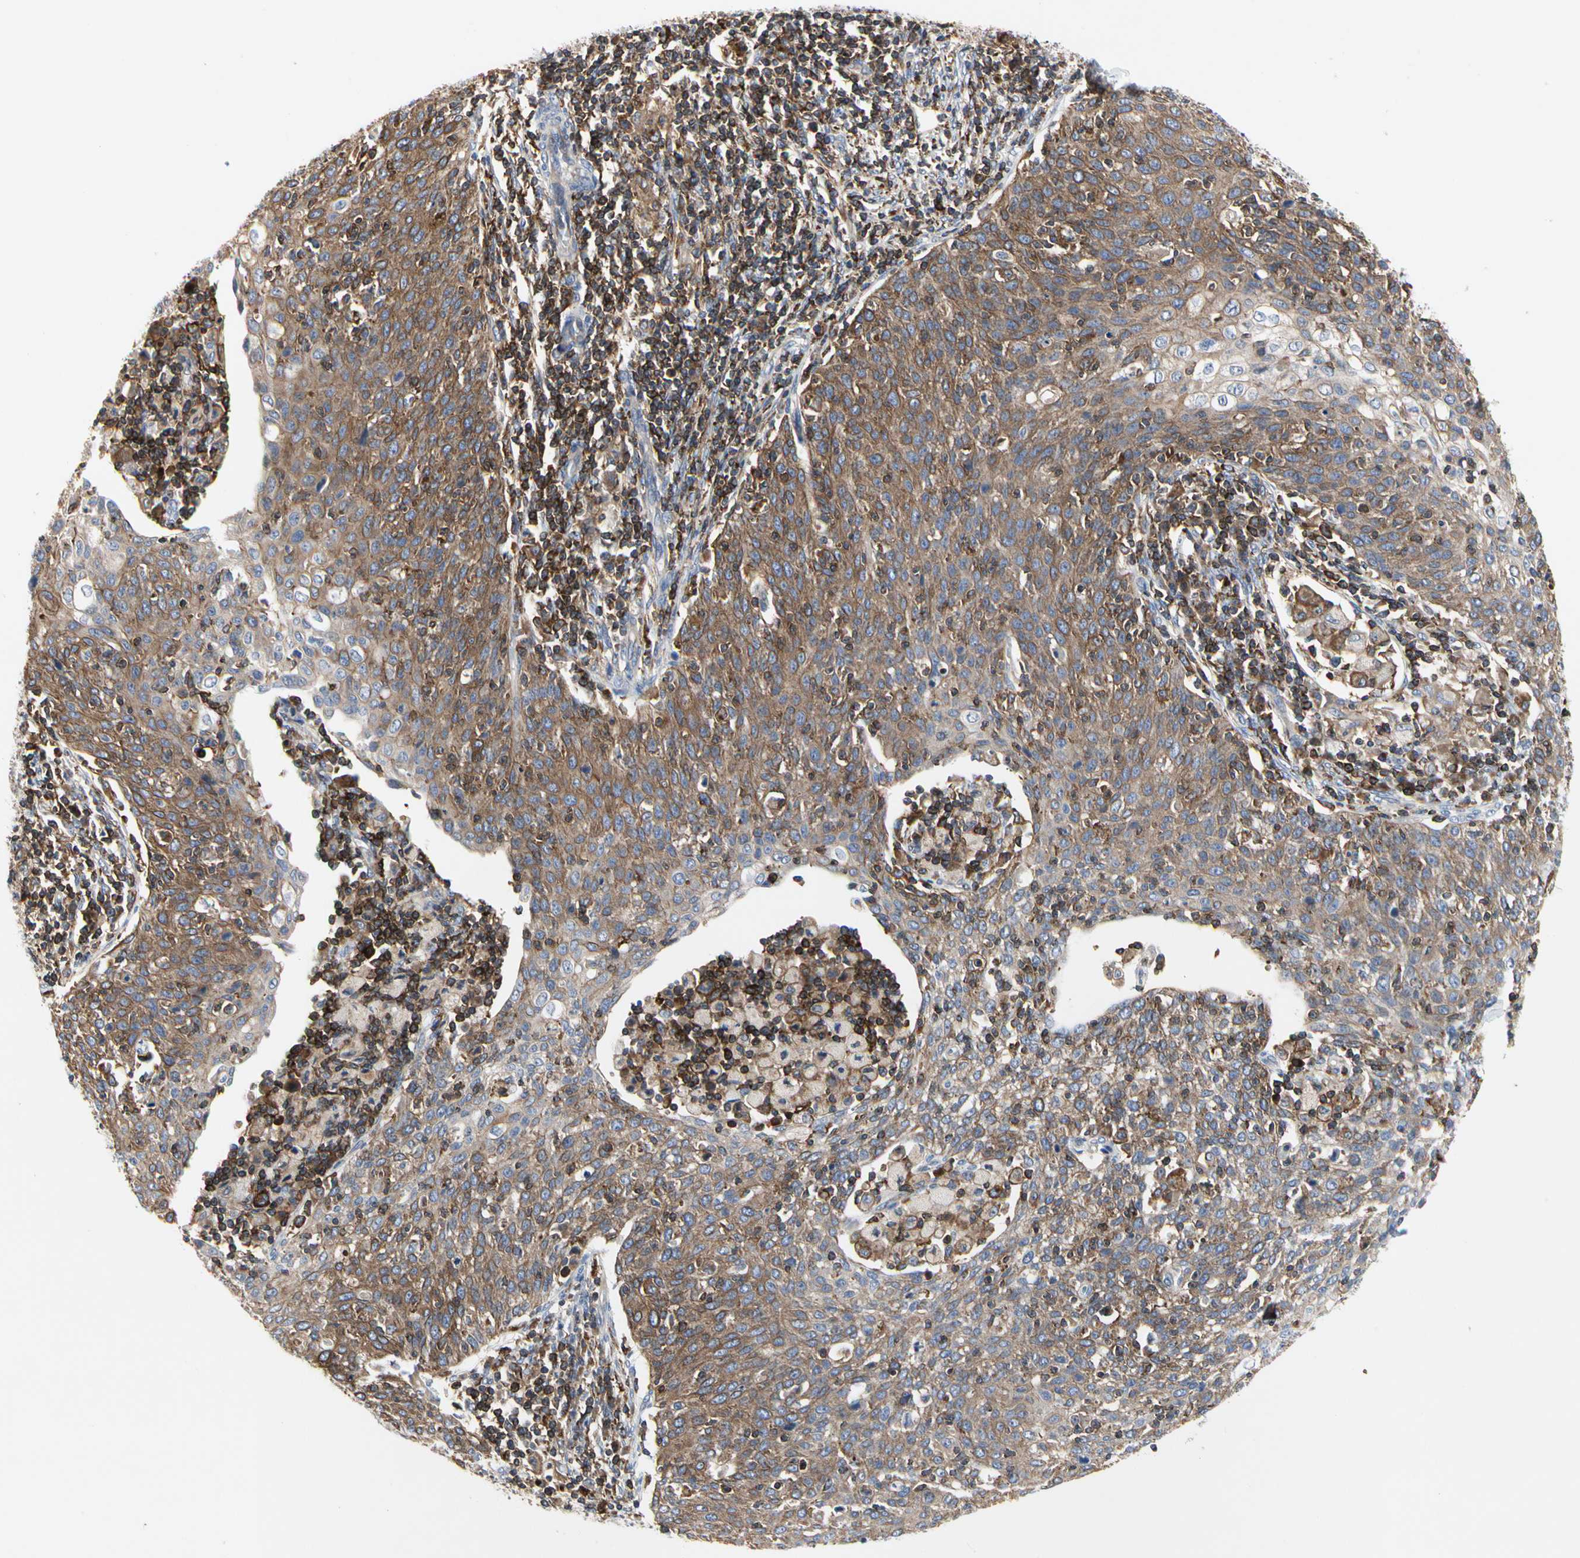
{"staining": {"intensity": "moderate", "quantity": ">75%", "location": "cytoplasmic/membranous"}, "tissue": "cervical cancer", "cell_type": "Tumor cells", "image_type": "cancer", "snomed": [{"axis": "morphology", "description": "Squamous cell carcinoma, NOS"}, {"axis": "topography", "description": "Cervix"}], "caption": "This image displays immunohistochemistry (IHC) staining of human cervical cancer (squamous cell carcinoma), with medium moderate cytoplasmic/membranous positivity in approximately >75% of tumor cells.", "gene": "NAPG", "patient": {"sex": "female", "age": 38}}